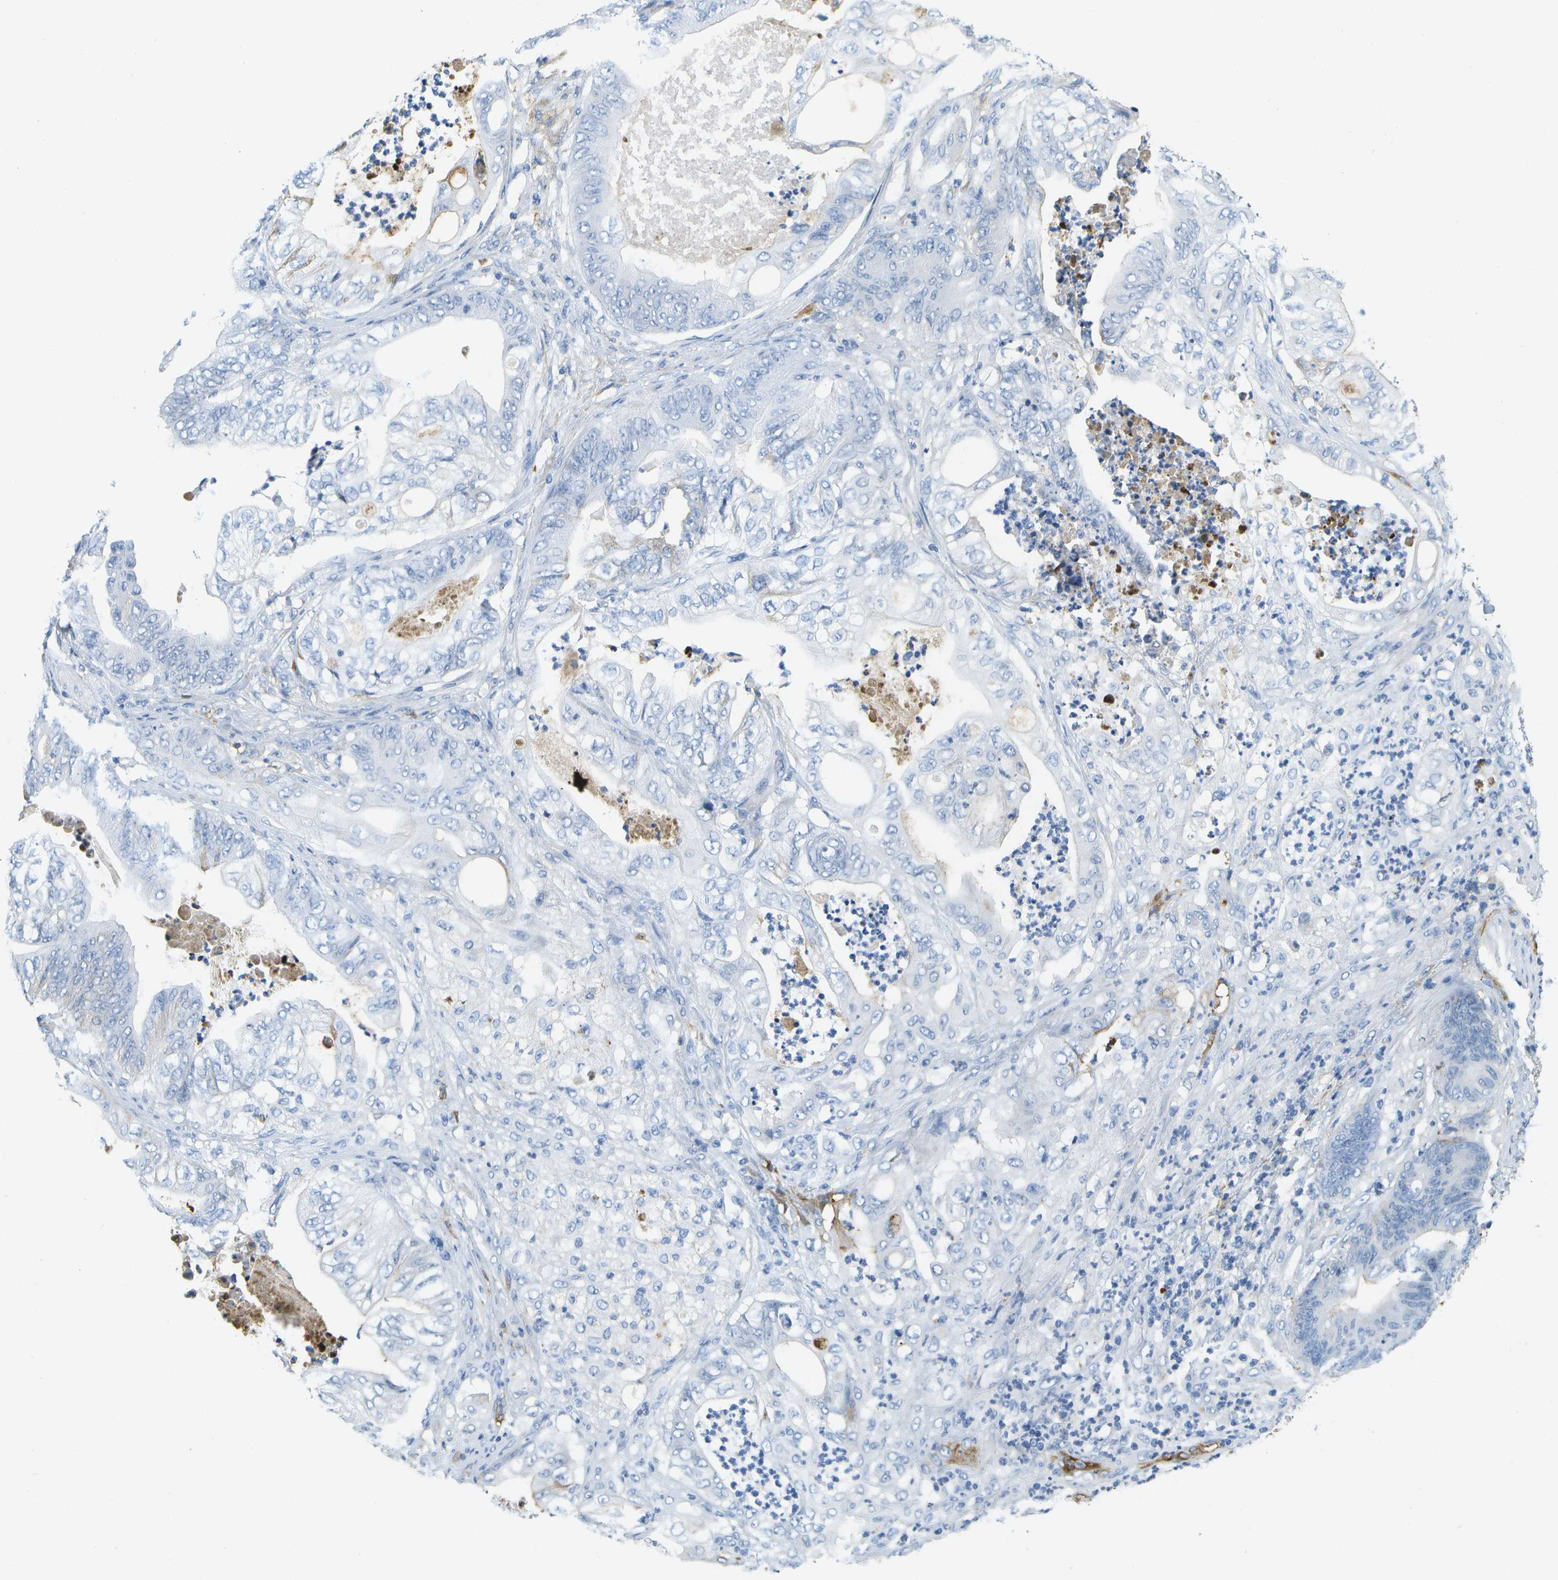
{"staining": {"intensity": "negative", "quantity": "none", "location": "none"}, "tissue": "stomach cancer", "cell_type": "Tumor cells", "image_type": "cancer", "snomed": [{"axis": "morphology", "description": "Adenocarcinoma, NOS"}, {"axis": "topography", "description": "Stomach"}], "caption": "The immunohistochemistry image has no significant expression in tumor cells of adenocarcinoma (stomach) tissue.", "gene": "SERPINA1", "patient": {"sex": "female", "age": 73}}